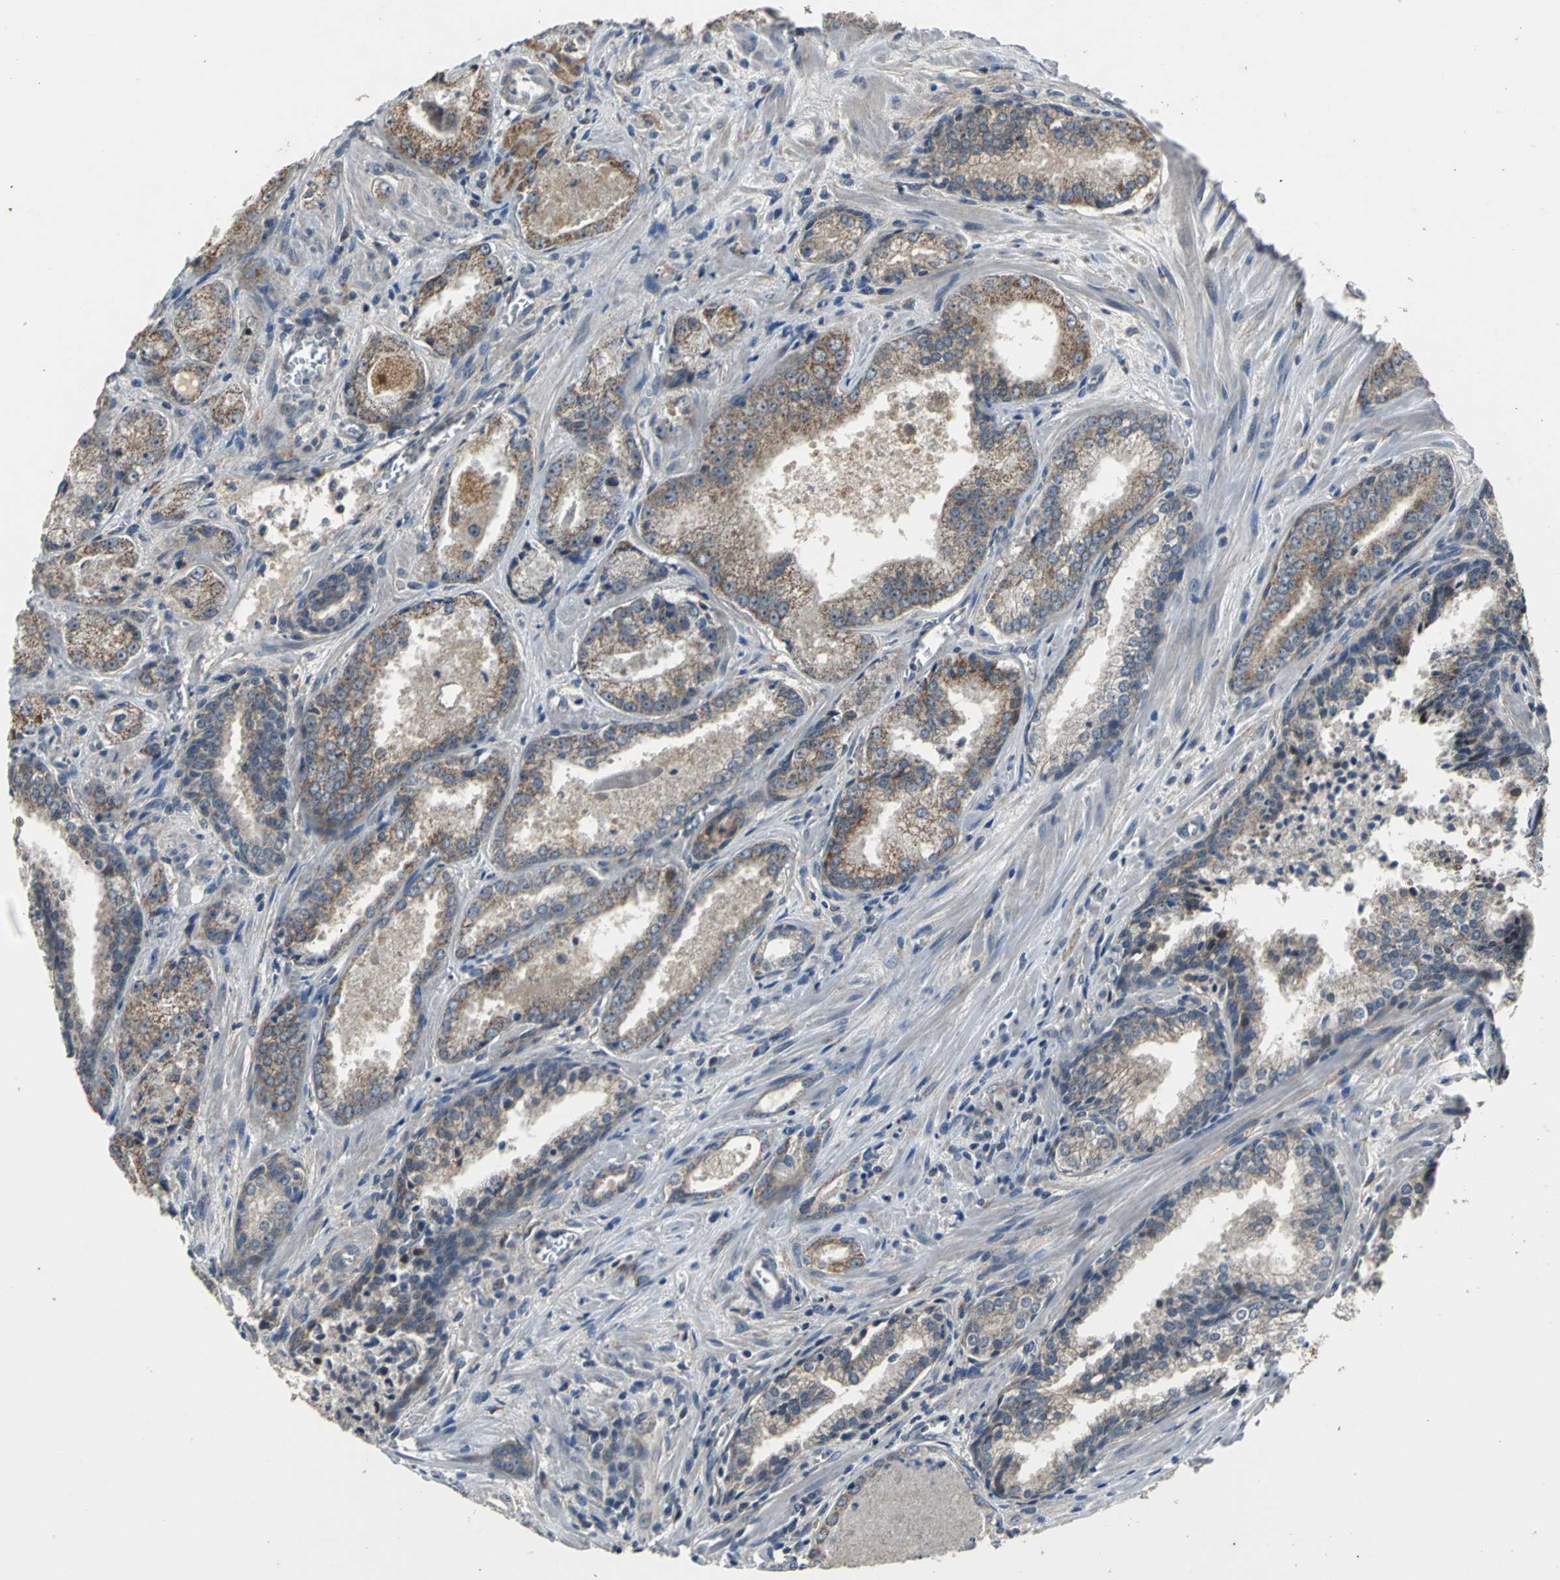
{"staining": {"intensity": "moderate", "quantity": ">75%", "location": "cytoplasmic/membranous"}, "tissue": "prostate cancer", "cell_type": "Tumor cells", "image_type": "cancer", "snomed": [{"axis": "morphology", "description": "Adenocarcinoma, Low grade"}, {"axis": "topography", "description": "Prostate"}], "caption": "The histopathology image exhibits staining of prostate adenocarcinoma (low-grade), revealing moderate cytoplasmic/membranous protein positivity (brown color) within tumor cells.", "gene": "JADE3", "patient": {"sex": "male", "age": 60}}